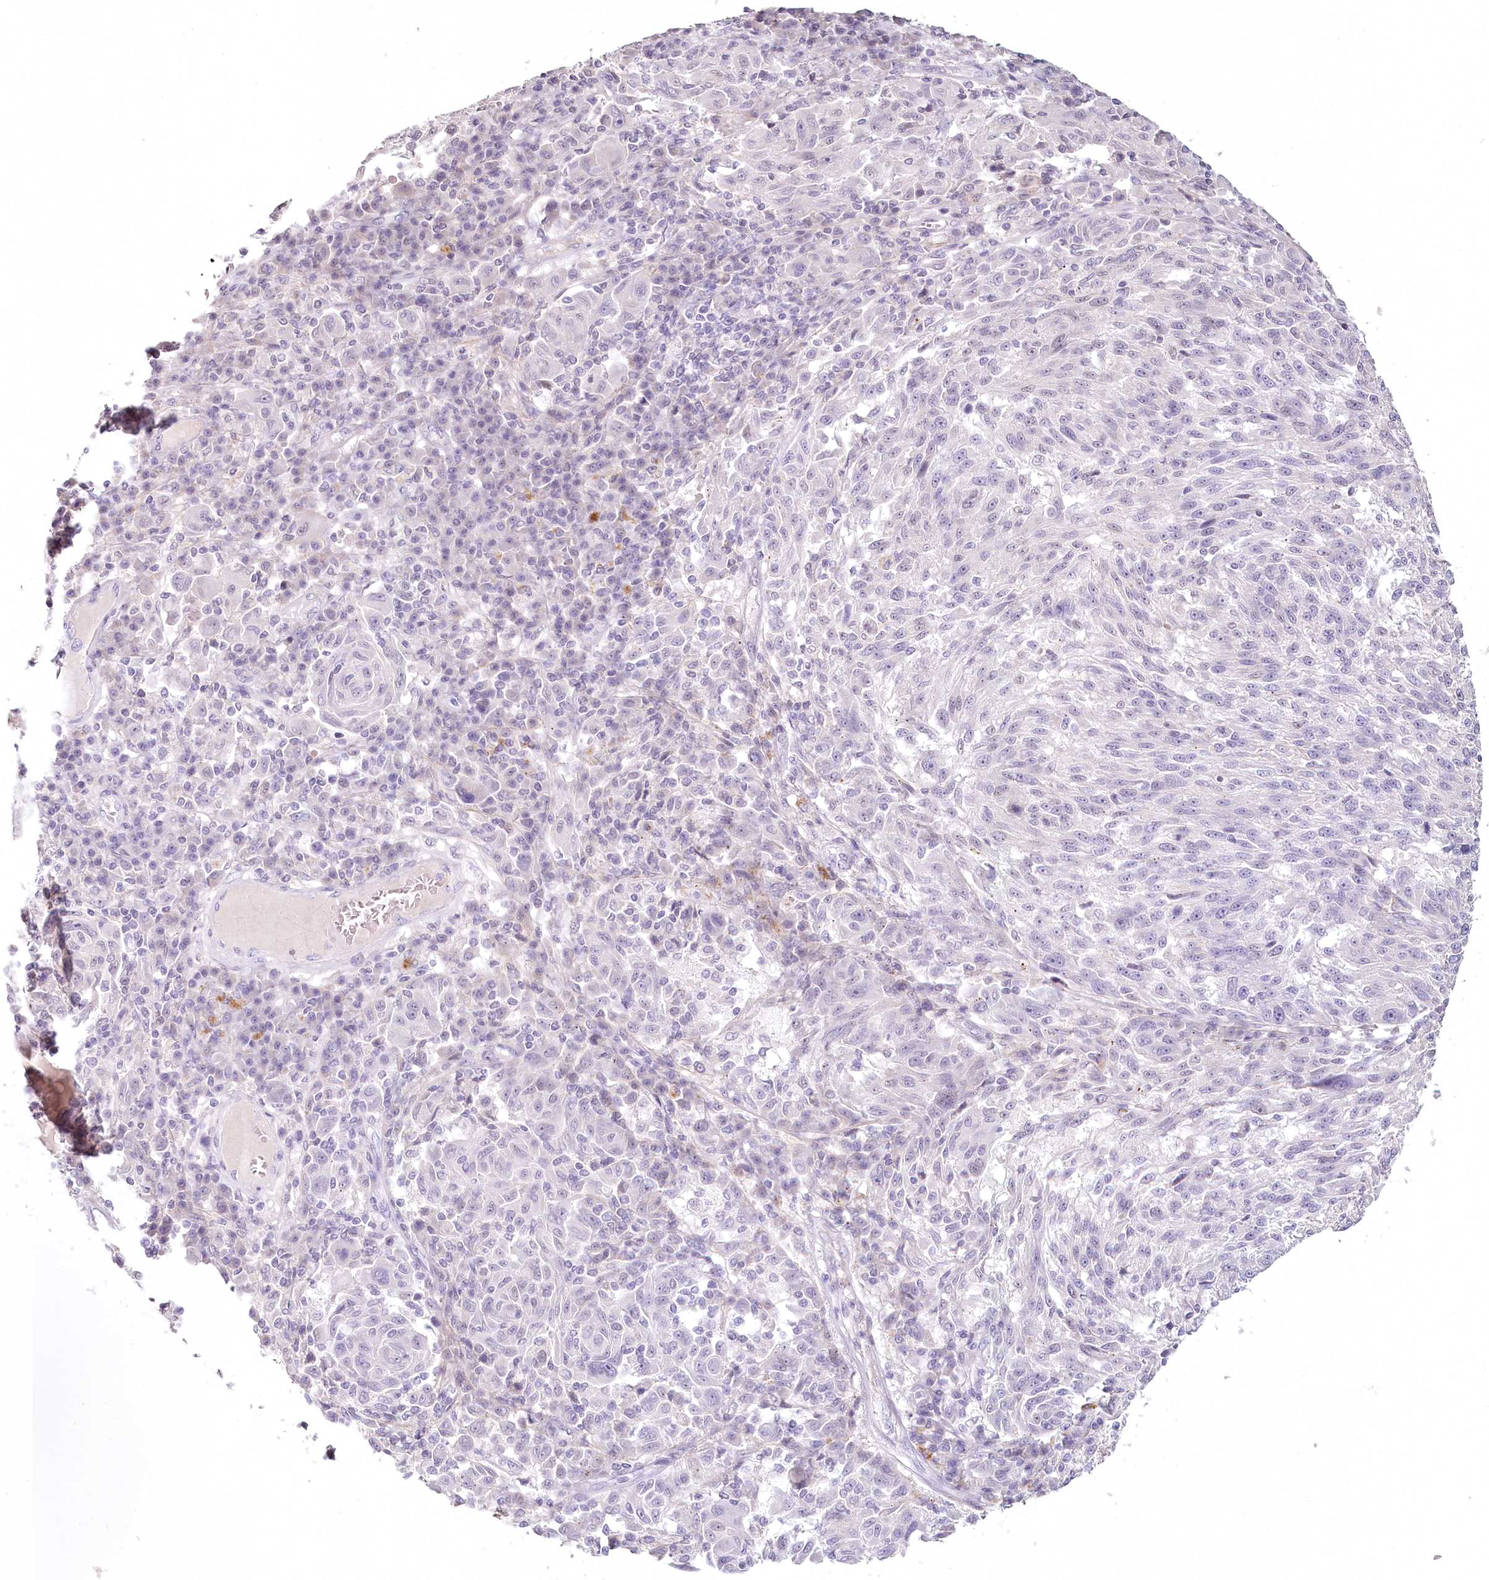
{"staining": {"intensity": "negative", "quantity": "none", "location": "none"}, "tissue": "melanoma", "cell_type": "Tumor cells", "image_type": "cancer", "snomed": [{"axis": "morphology", "description": "Malignant melanoma, NOS"}, {"axis": "topography", "description": "Skin"}], "caption": "Protein analysis of malignant melanoma shows no significant expression in tumor cells.", "gene": "USP11", "patient": {"sex": "male", "age": 53}}